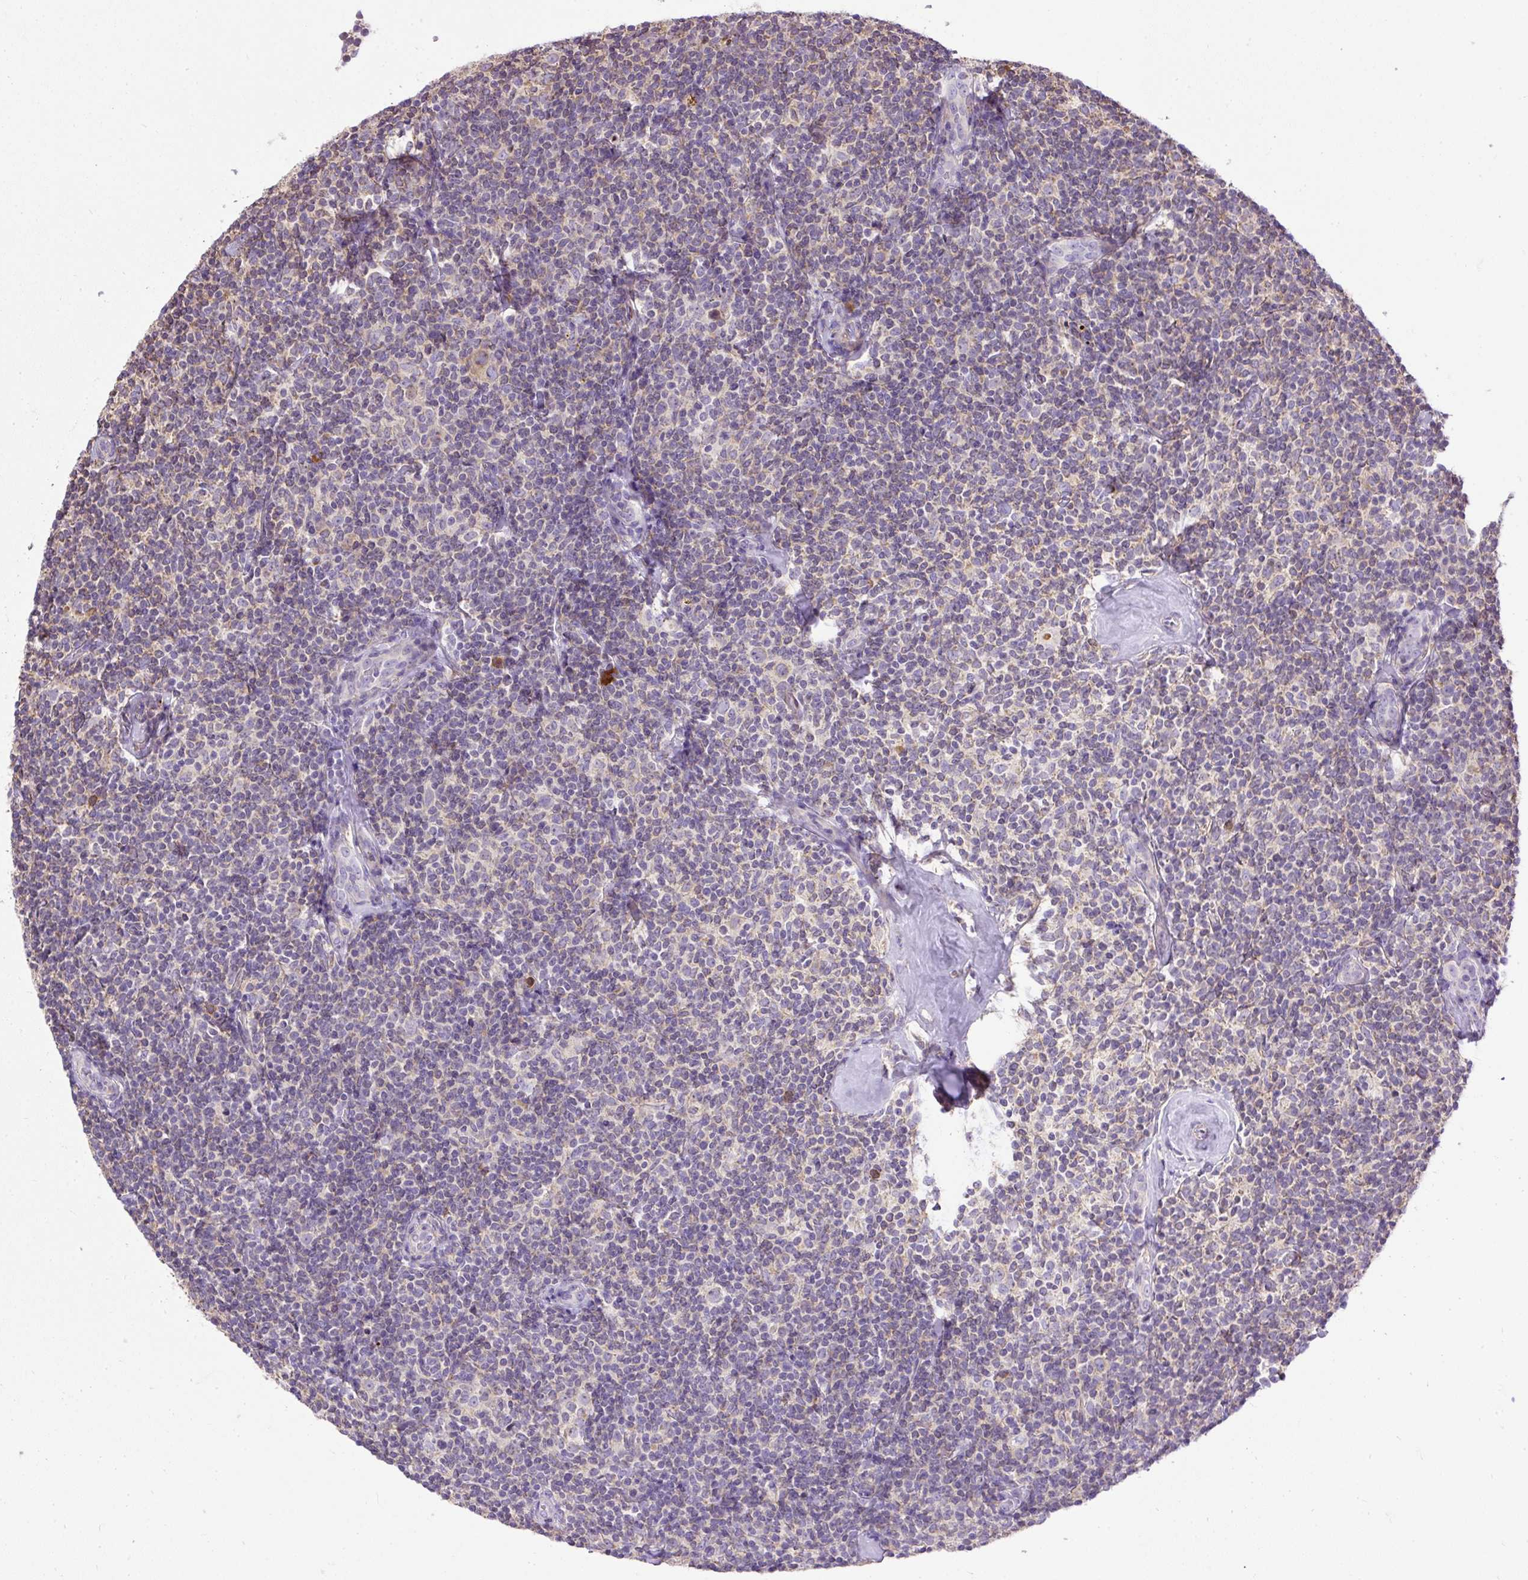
{"staining": {"intensity": "negative", "quantity": "none", "location": "none"}, "tissue": "lymphoma", "cell_type": "Tumor cells", "image_type": "cancer", "snomed": [{"axis": "morphology", "description": "Malignant lymphoma, non-Hodgkin's type, Low grade"}, {"axis": "topography", "description": "Lymph node"}], "caption": "Tumor cells are negative for protein expression in human lymphoma.", "gene": "CFAP47", "patient": {"sex": "female", "age": 56}}